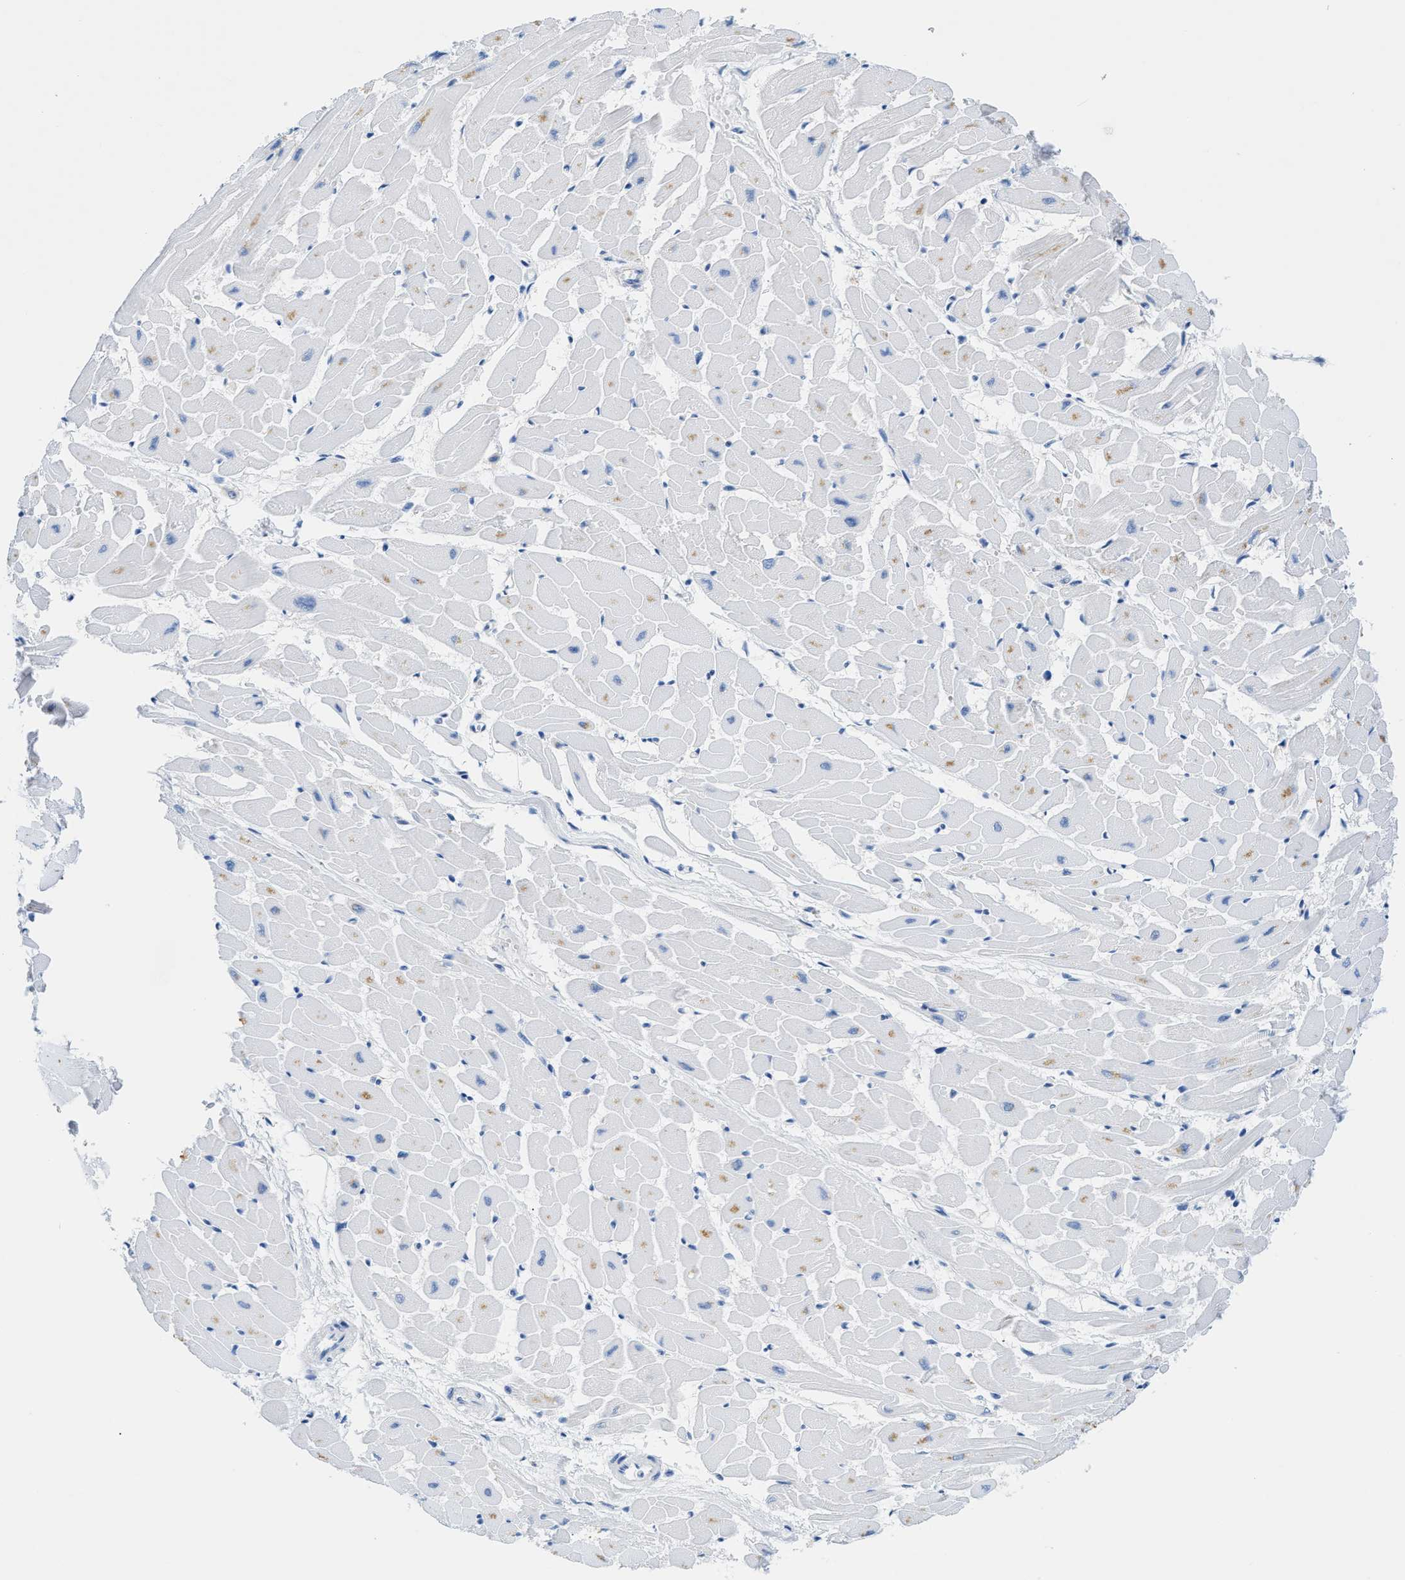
{"staining": {"intensity": "weak", "quantity": "<25%", "location": "cytoplasmic/membranous"}, "tissue": "heart muscle", "cell_type": "Cardiomyocytes", "image_type": "normal", "snomed": [{"axis": "morphology", "description": "Normal tissue, NOS"}, {"axis": "topography", "description": "Heart"}], "caption": "Immunohistochemistry image of benign human heart muscle stained for a protein (brown), which reveals no expression in cardiomyocytes.", "gene": "FDCSP", "patient": {"sex": "female", "age": 19}}